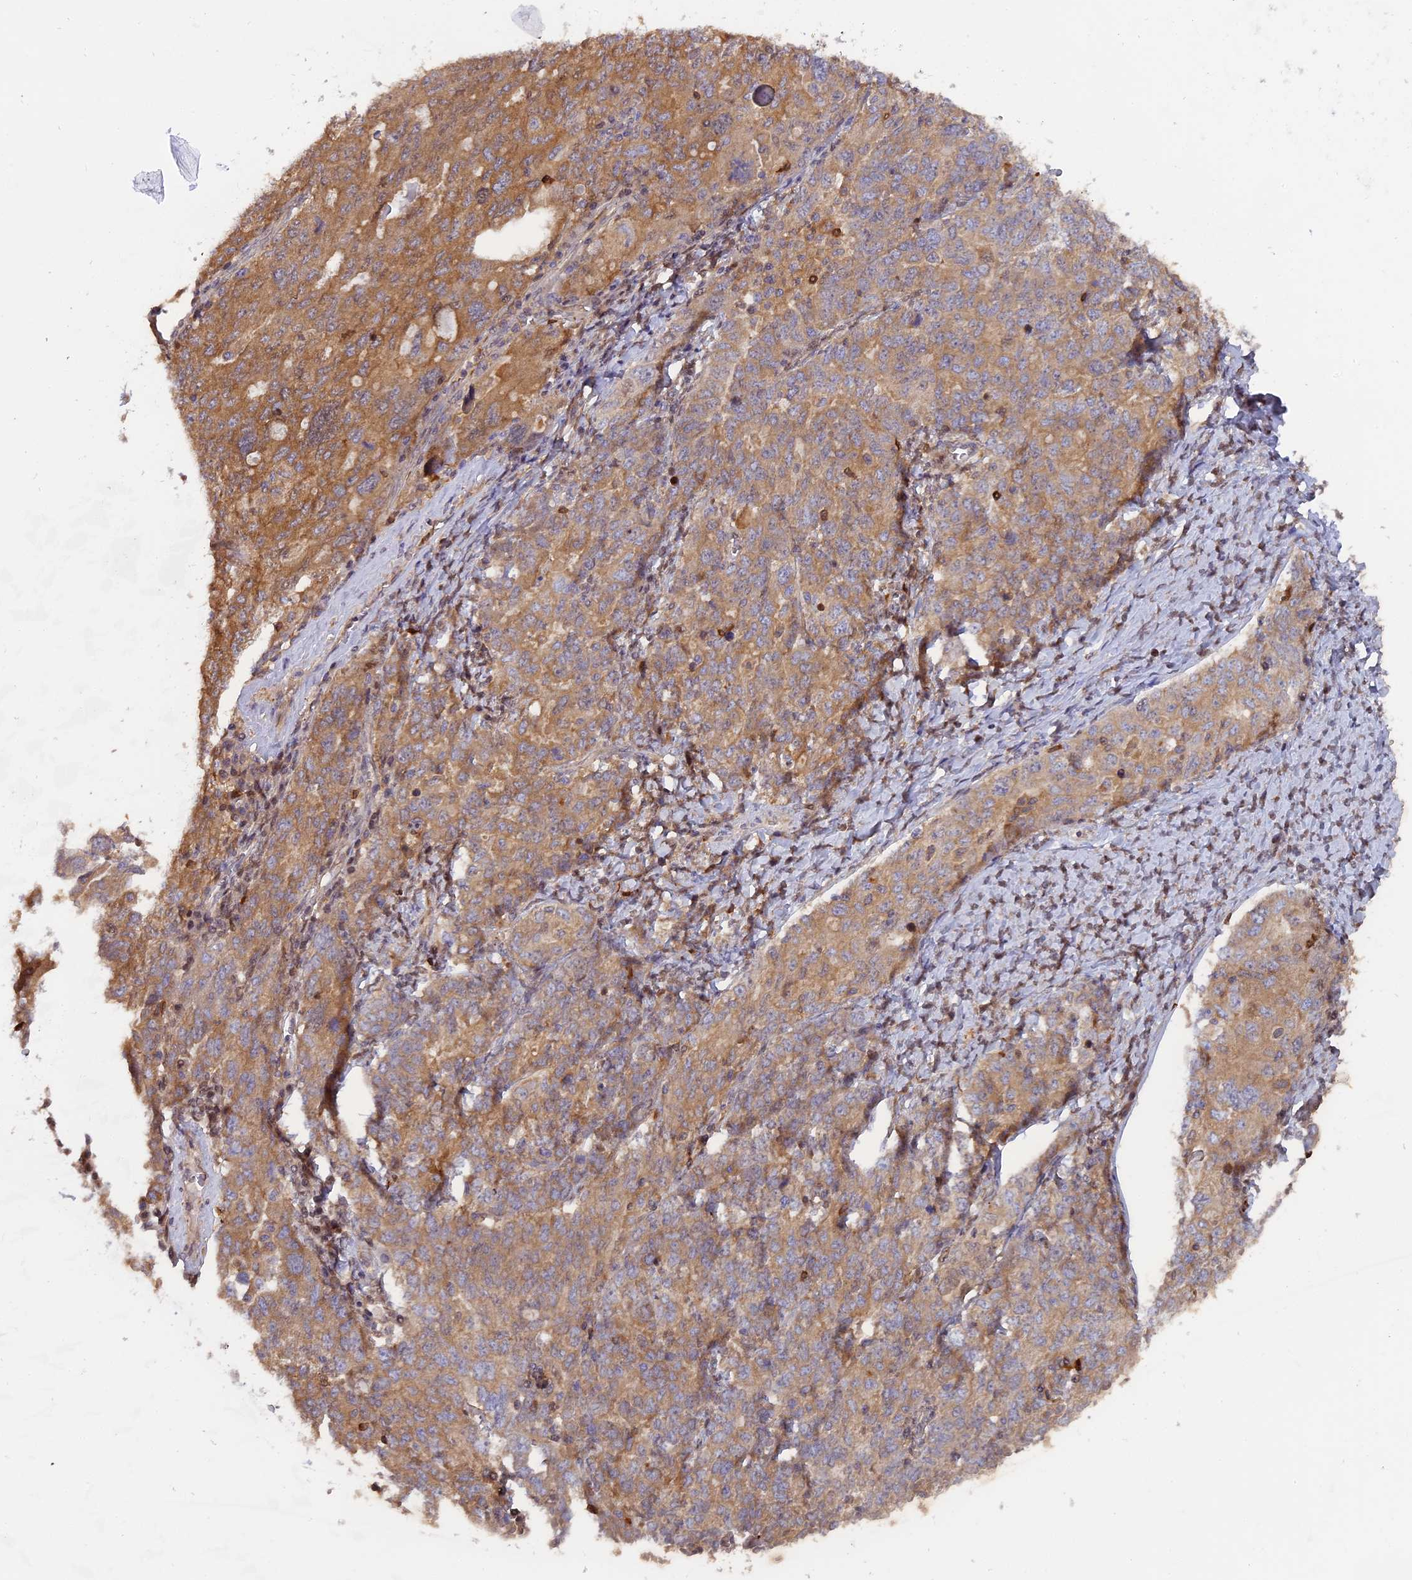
{"staining": {"intensity": "moderate", "quantity": ">75%", "location": "cytoplasmic/membranous"}, "tissue": "ovarian cancer", "cell_type": "Tumor cells", "image_type": "cancer", "snomed": [{"axis": "morphology", "description": "Carcinoma, endometroid"}, {"axis": "topography", "description": "Ovary"}], "caption": "Immunohistochemistry micrograph of human ovarian cancer (endometroid carcinoma) stained for a protein (brown), which shows medium levels of moderate cytoplasmic/membranous positivity in approximately >75% of tumor cells.", "gene": "FAM118B", "patient": {"sex": "female", "age": 62}}